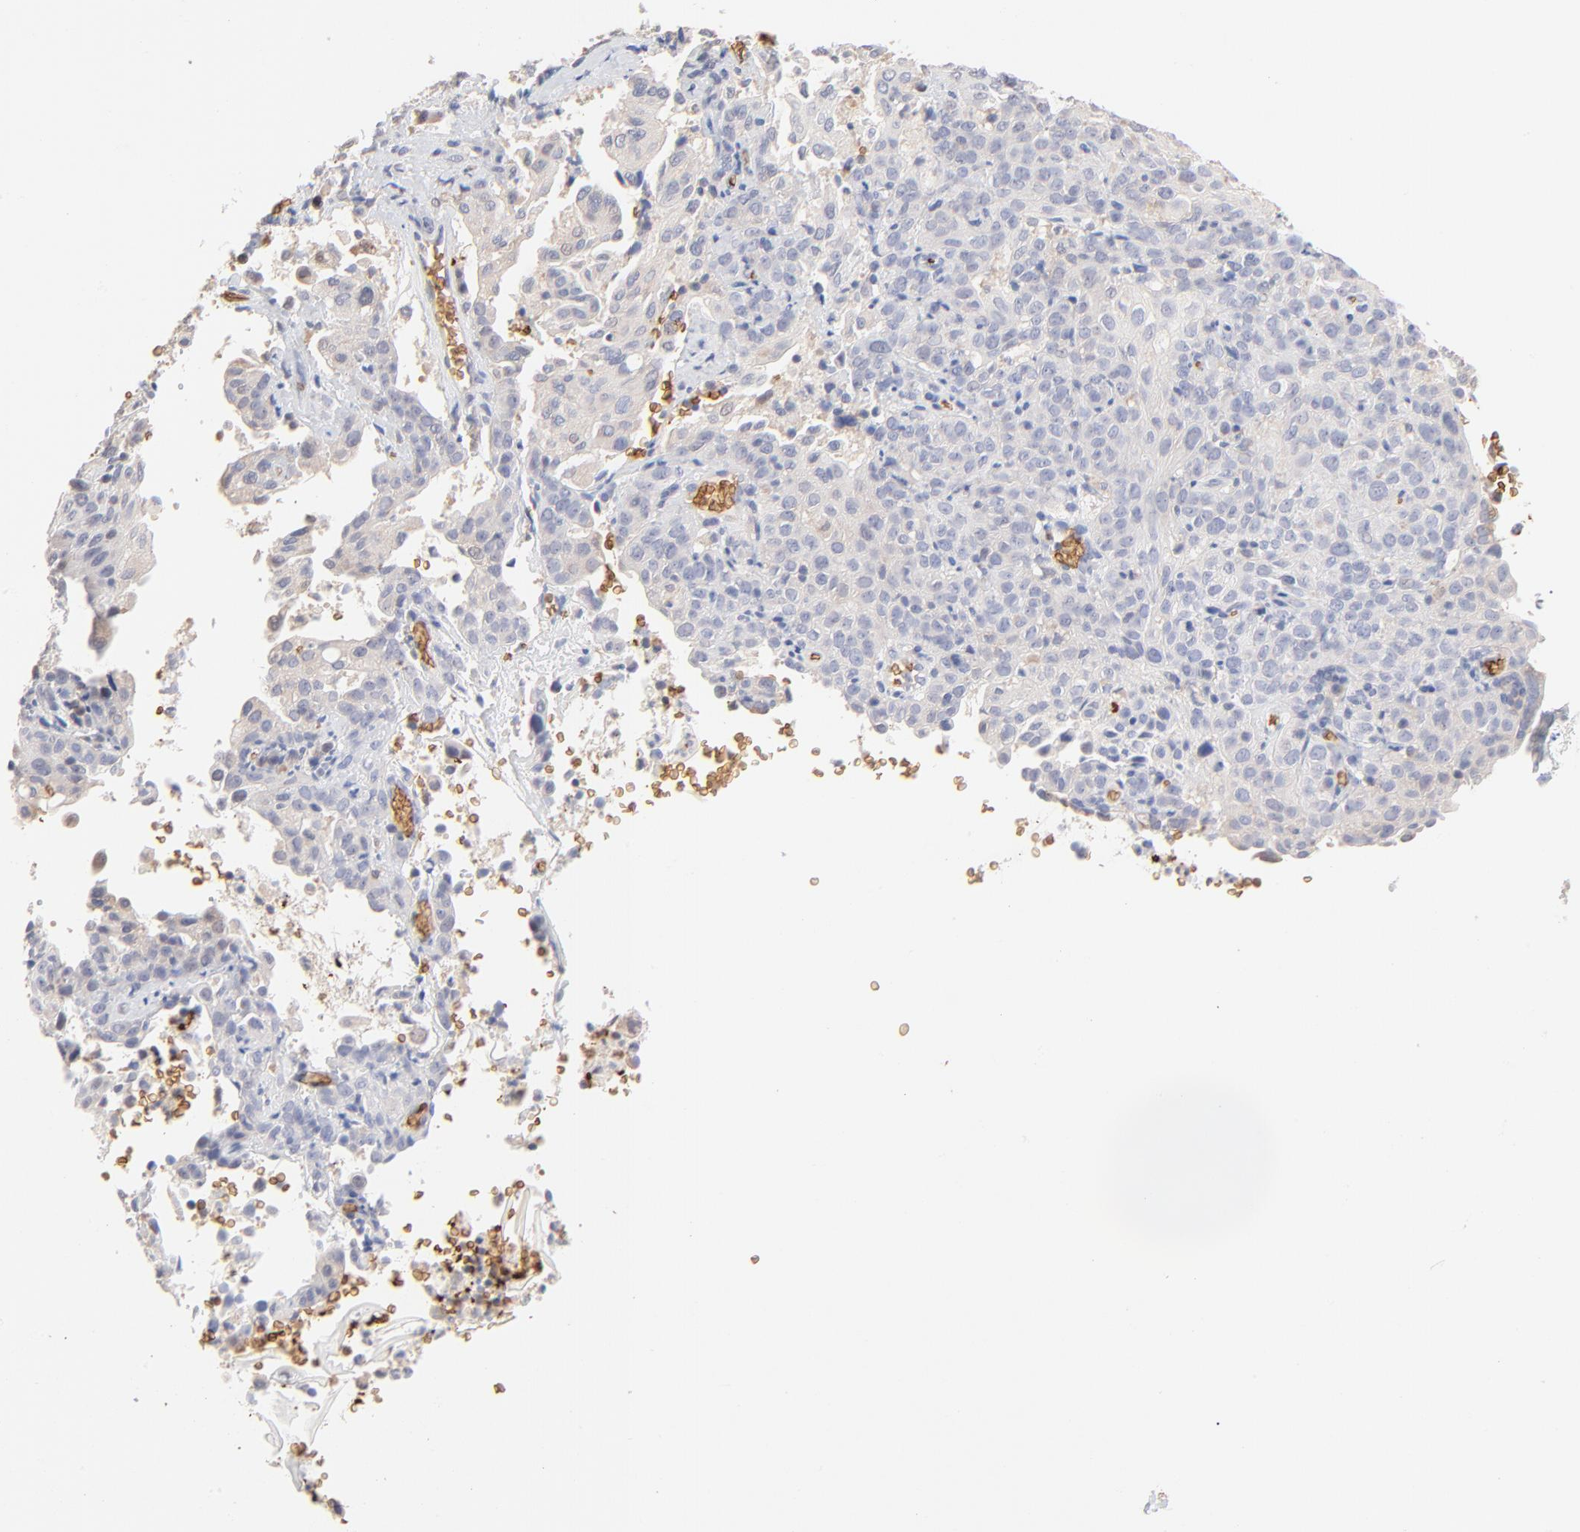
{"staining": {"intensity": "negative", "quantity": "none", "location": "none"}, "tissue": "cervical cancer", "cell_type": "Tumor cells", "image_type": "cancer", "snomed": [{"axis": "morphology", "description": "Squamous cell carcinoma, NOS"}, {"axis": "topography", "description": "Cervix"}], "caption": "A histopathology image of squamous cell carcinoma (cervical) stained for a protein demonstrates no brown staining in tumor cells.", "gene": "SPTB", "patient": {"sex": "female", "age": 41}}